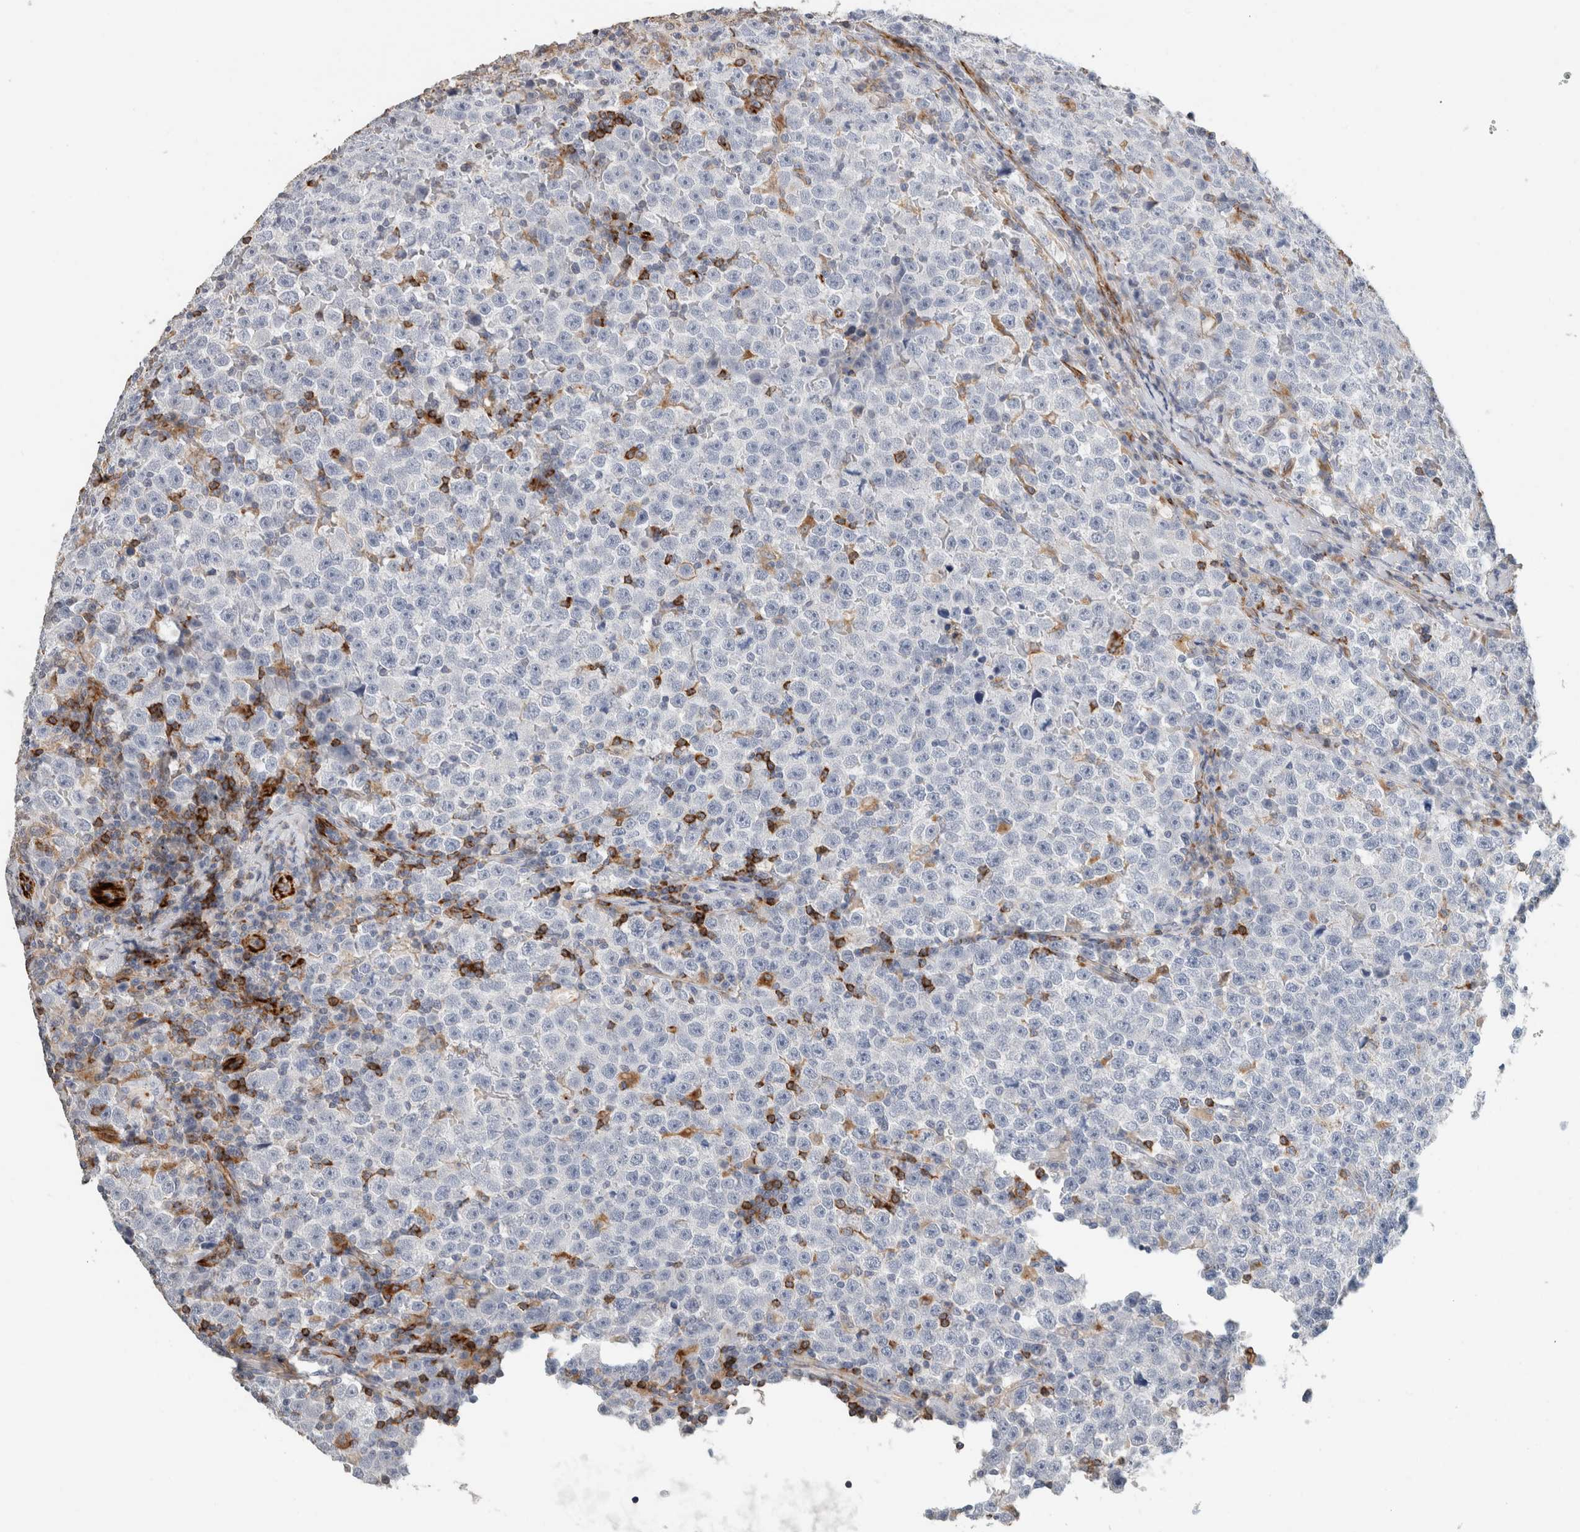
{"staining": {"intensity": "negative", "quantity": "none", "location": "none"}, "tissue": "testis cancer", "cell_type": "Tumor cells", "image_type": "cancer", "snomed": [{"axis": "morphology", "description": "Seminoma, NOS"}, {"axis": "topography", "description": "Testis"}], "caption": "Testis cancer (seminoma) stained for a protein using immunohistochemistry (IHC) displays no staining tumor cells.", "gene": "LY86", "patient": {"sex": "male", "age": 43}}